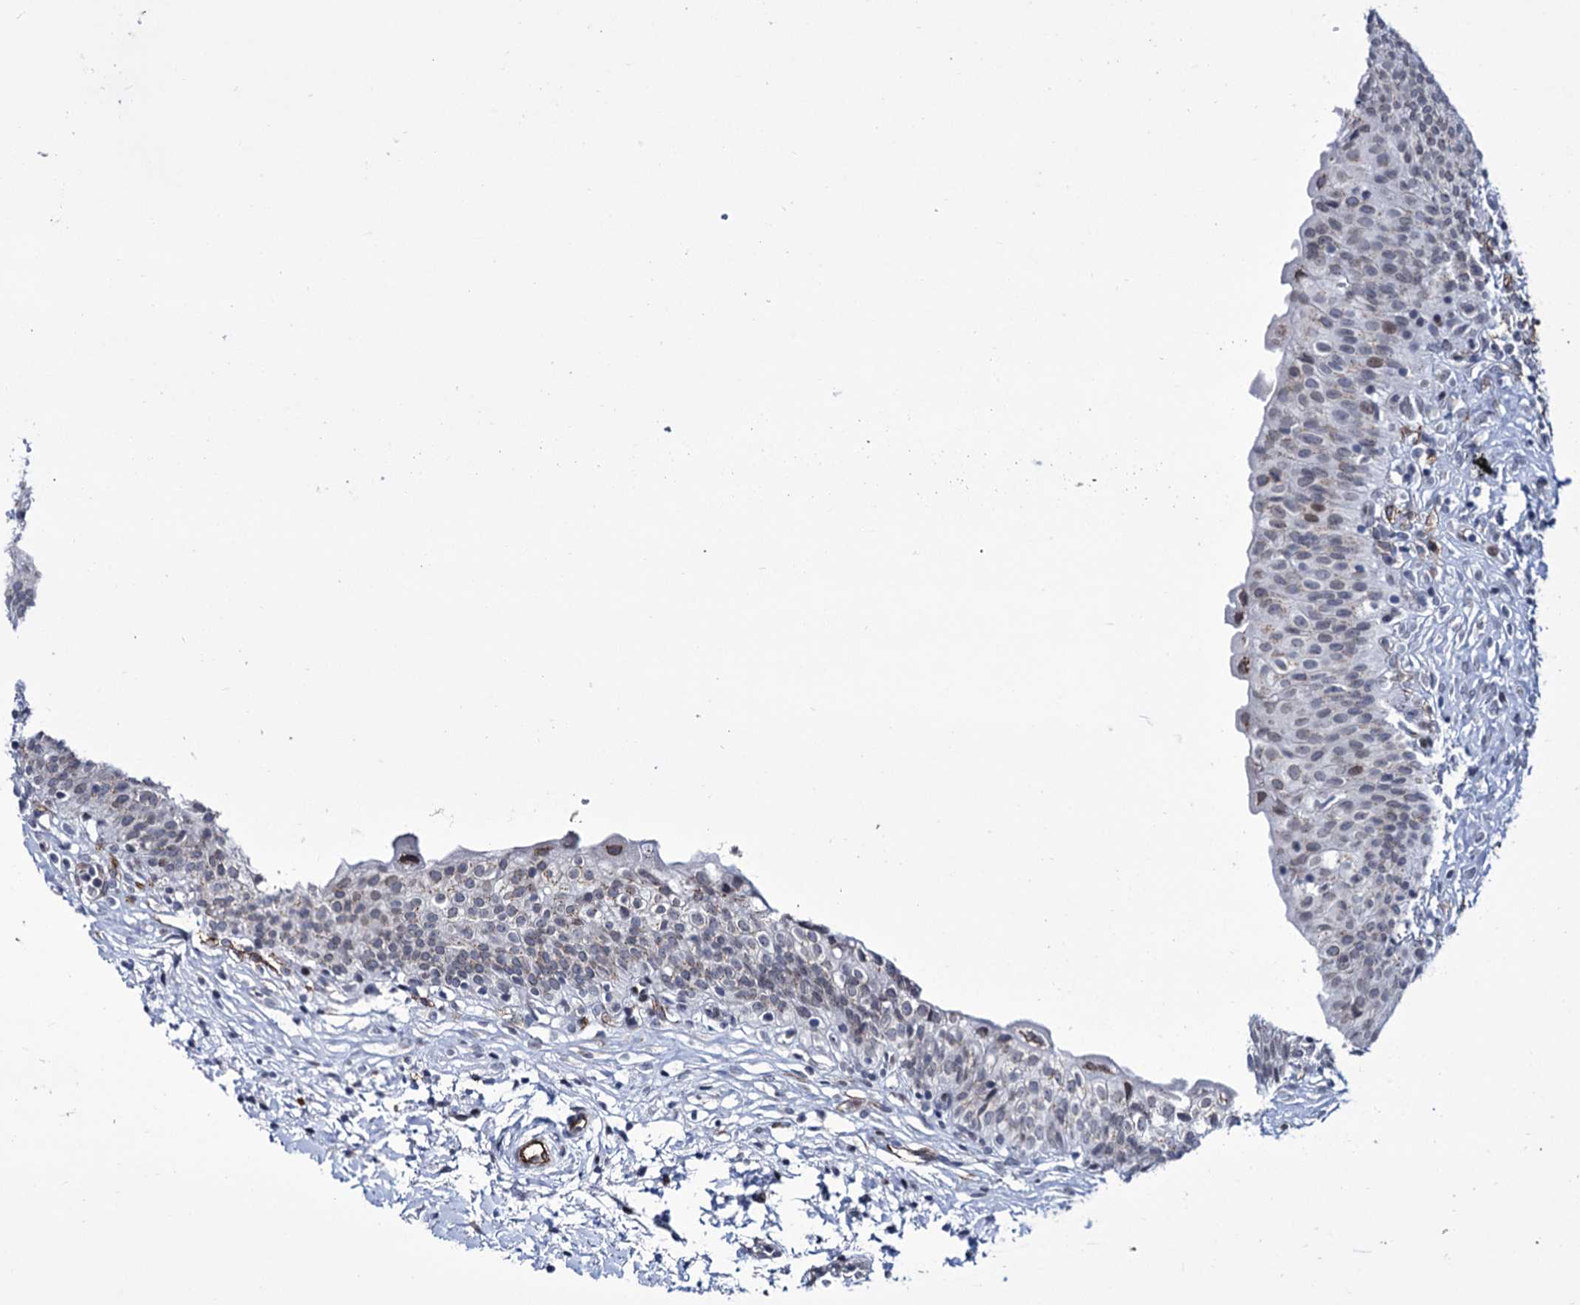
{"staining": {"intensity": "weak", "quantity": "<25%", "location": "nuclear"}, "tissue": "urinary bladder", "cell_type": "Urothelial cells", "image_type": "normal", "snomed": [{"axis": "morphology", "description": "Normal tissue, NOS"}, {"axis": "topography", "description": "Urinary bladder"}], "caption": "Immunohistochemistry (IHC) photomicrograph of normal human urinary bladder stained for a protein (brown), which shows no positivity in urothelial cells. (Stains: DAB immunohistochemistry (IHC) with hematoxylin counter stain, Microscopy: brightfield microscopy at high magnification).", "gene": "ZC3H12C", "patient": {"sex": "male", "age": 55}}